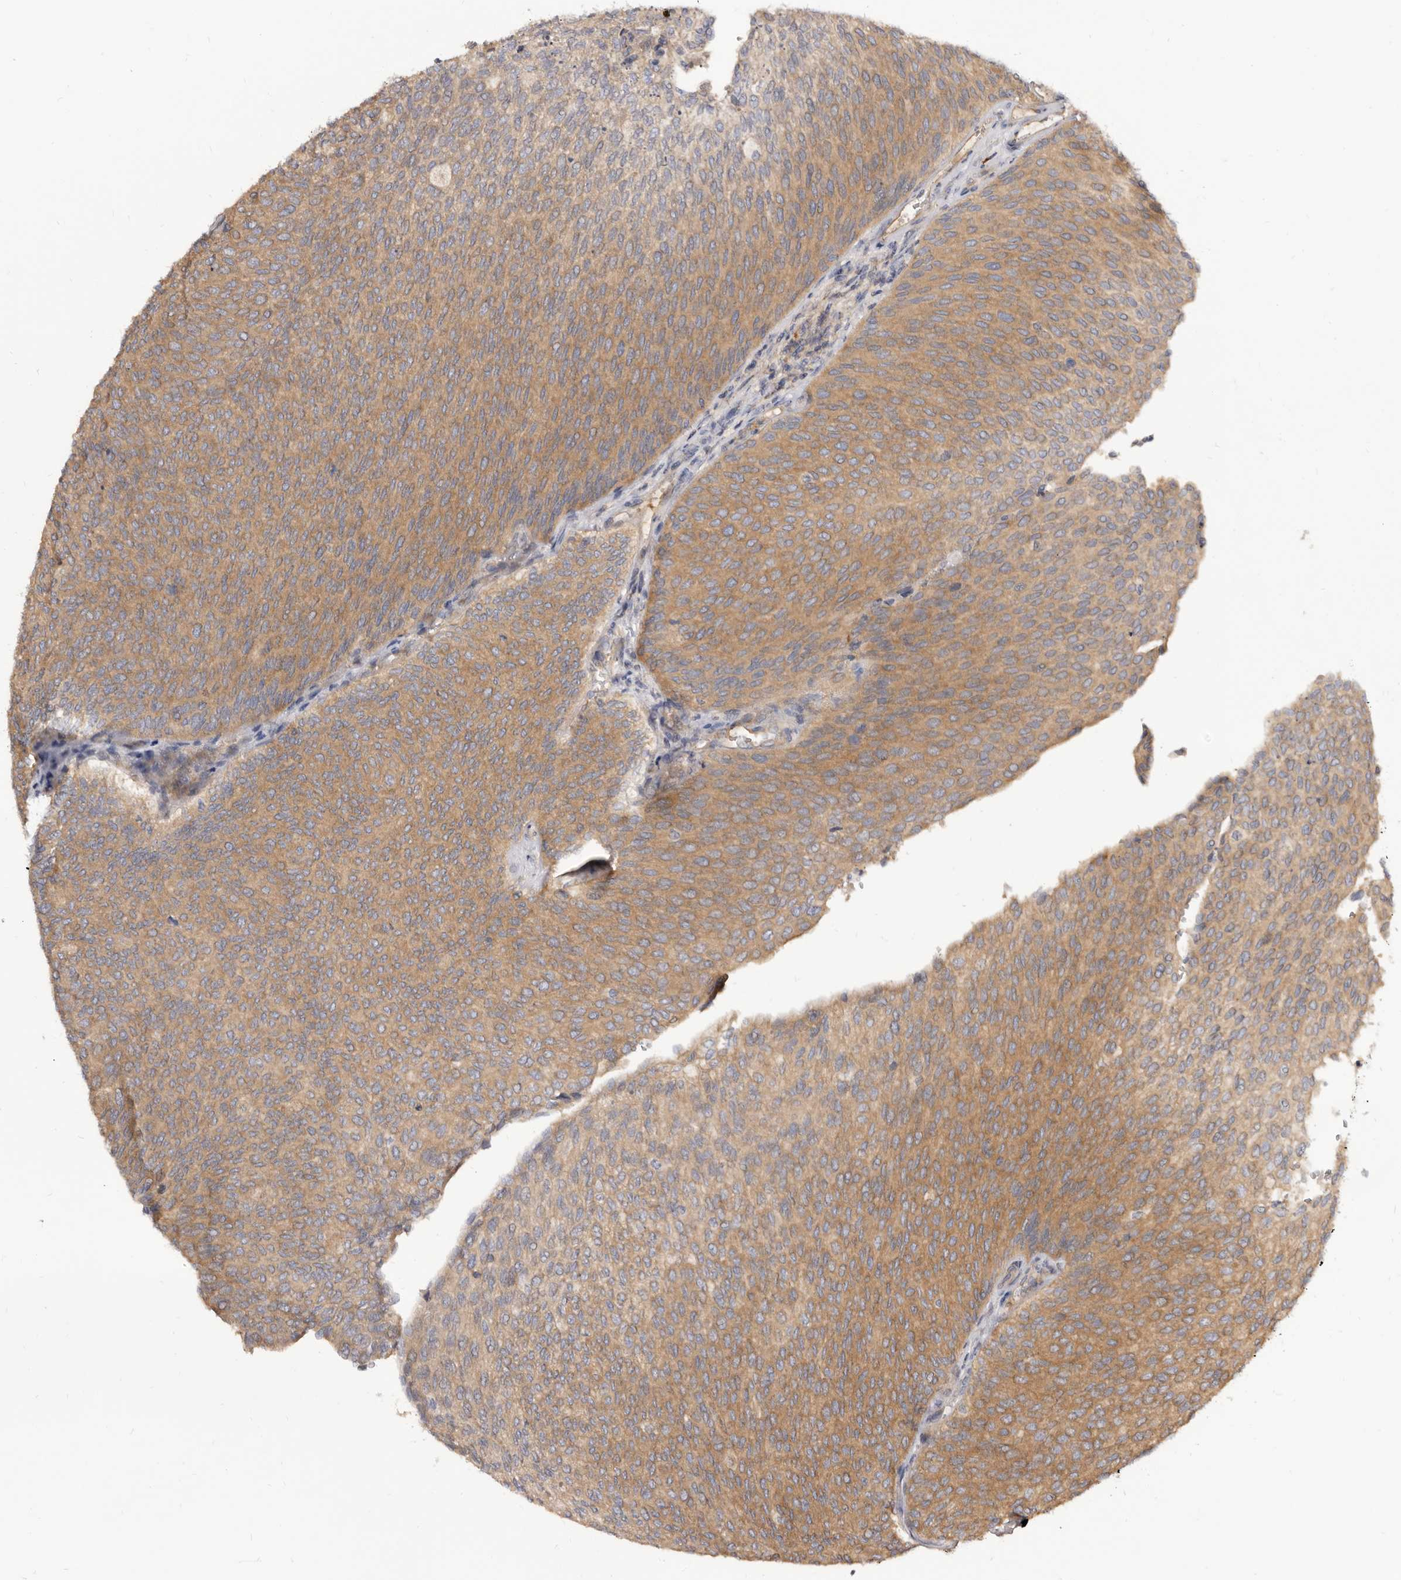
{"staining": {"intensity": "weak", "quantity": ">75%", "location": "cytoplasmic/membranous"}, "tissue": "urothelial cancer", "cell_type": "Tumor cells", "image_type": "cancer", "snomed": [{"axis": "morphology", "description": "Urothelial carcinoma, Low grade"}, {"axis": "topography", "description": "Urinary bladder"}], "caption": "An IHC photomicrograph of neoplastic tissue is shown. Protein staining in brown highlights weak cytoplasmic/membranous positivity in urothelial cancer within tumor cells.", "gene": "ADAMTS20", "patient": {"sex": "female", "age": 79}}